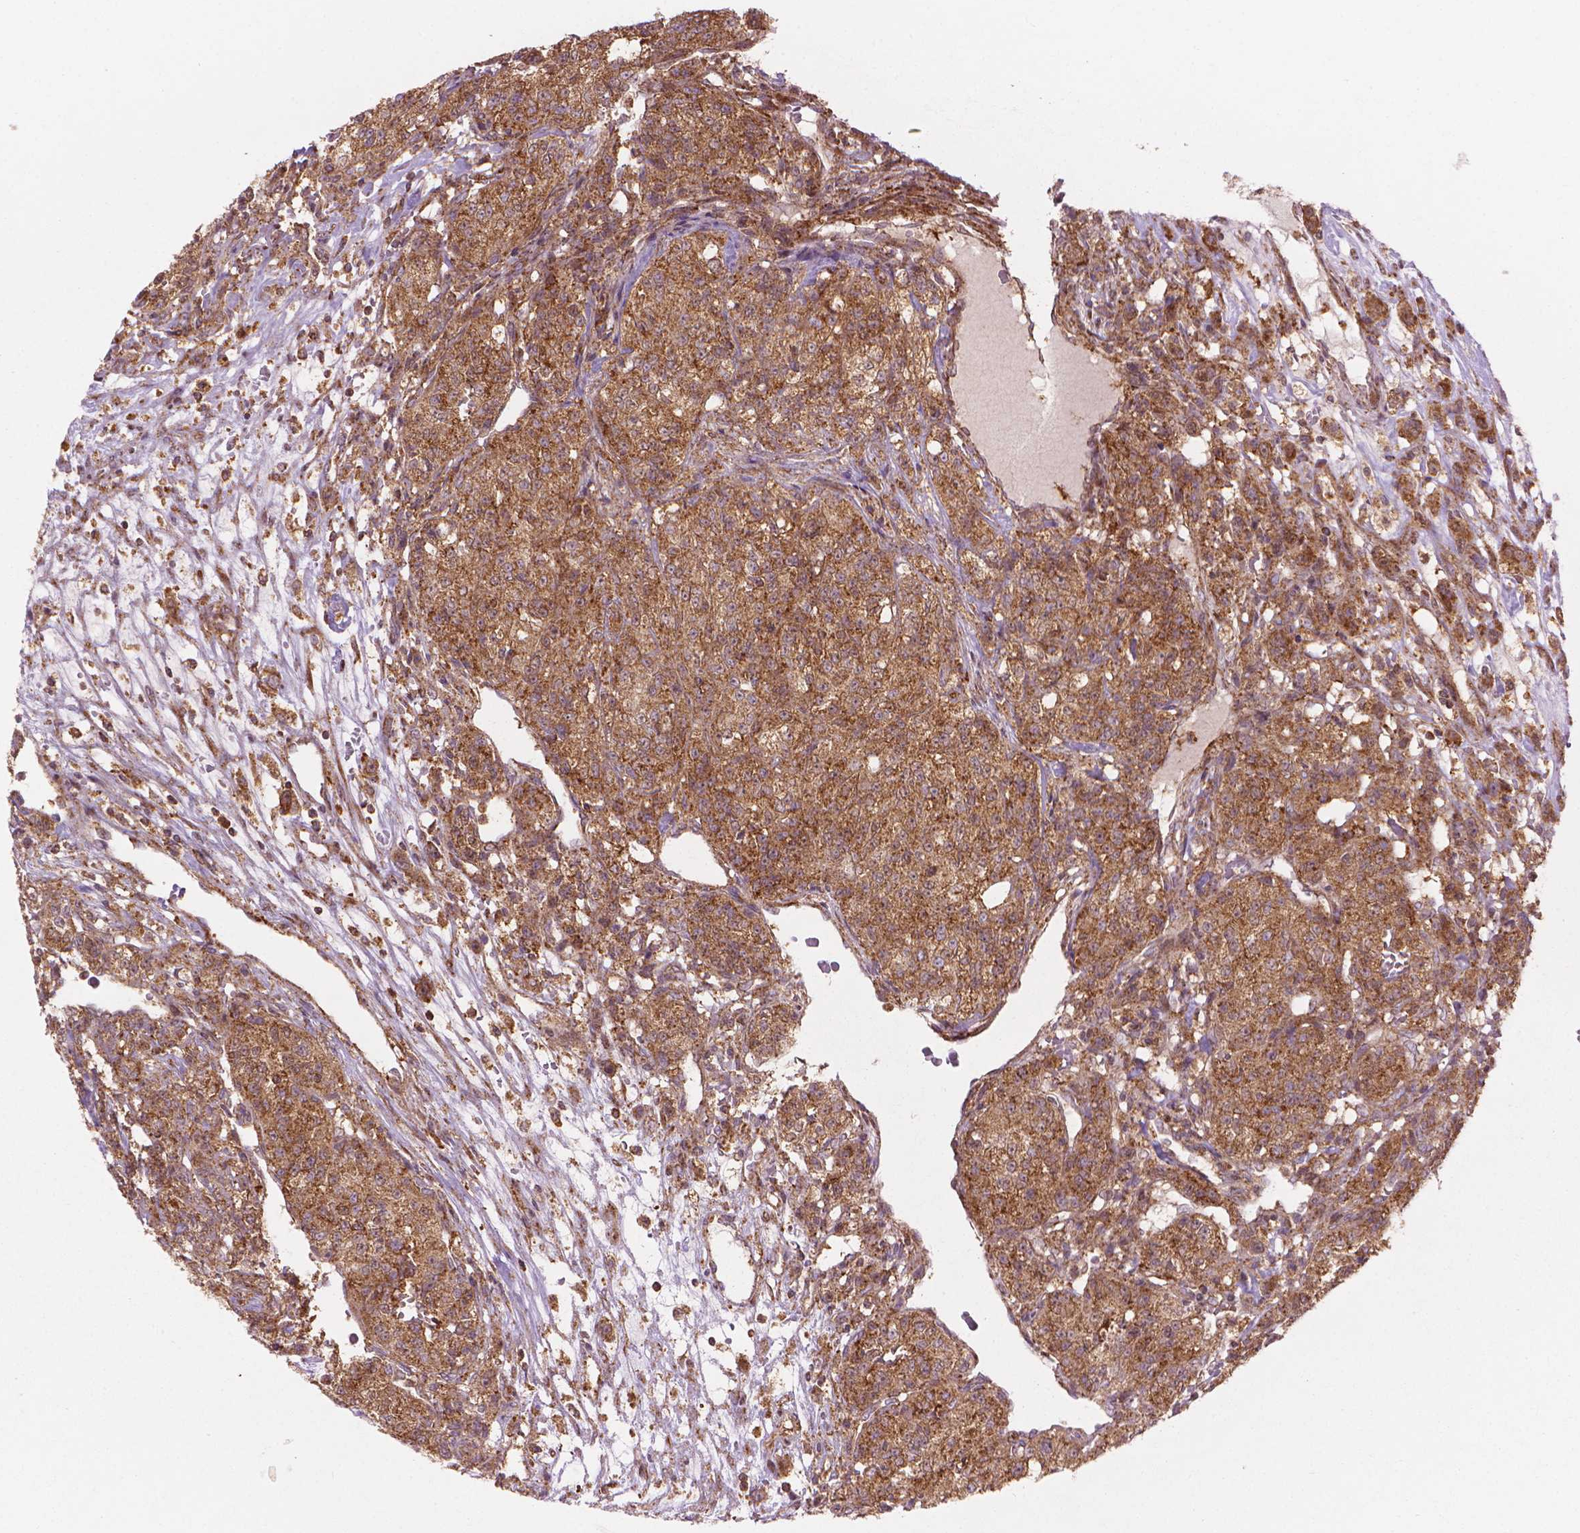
{"staining": {"intensity": "moderate", "quantity": ">75%", "location": "cytoplasmic/membranous"}, "tissue": "renal cancer", "cell_type": "Tumor cells", "image_type": "cancer", "snomed": [{"axis": "morphology", "description": "Adenocarcinoma, NOS"}, {"axis": "topography", "description": "Kidney"}], "caption": "A brown stain highlights moderate cytoplasmic/membranous staining of a protein in adenocarcinoma (renal) tumor cells. (Stains: DAB in brown, nuclei in blue, Microscopy: brightfield microscopy at high magnification).", "gene": "VARS2", "patient": {"sex": "female", "age": 63}}